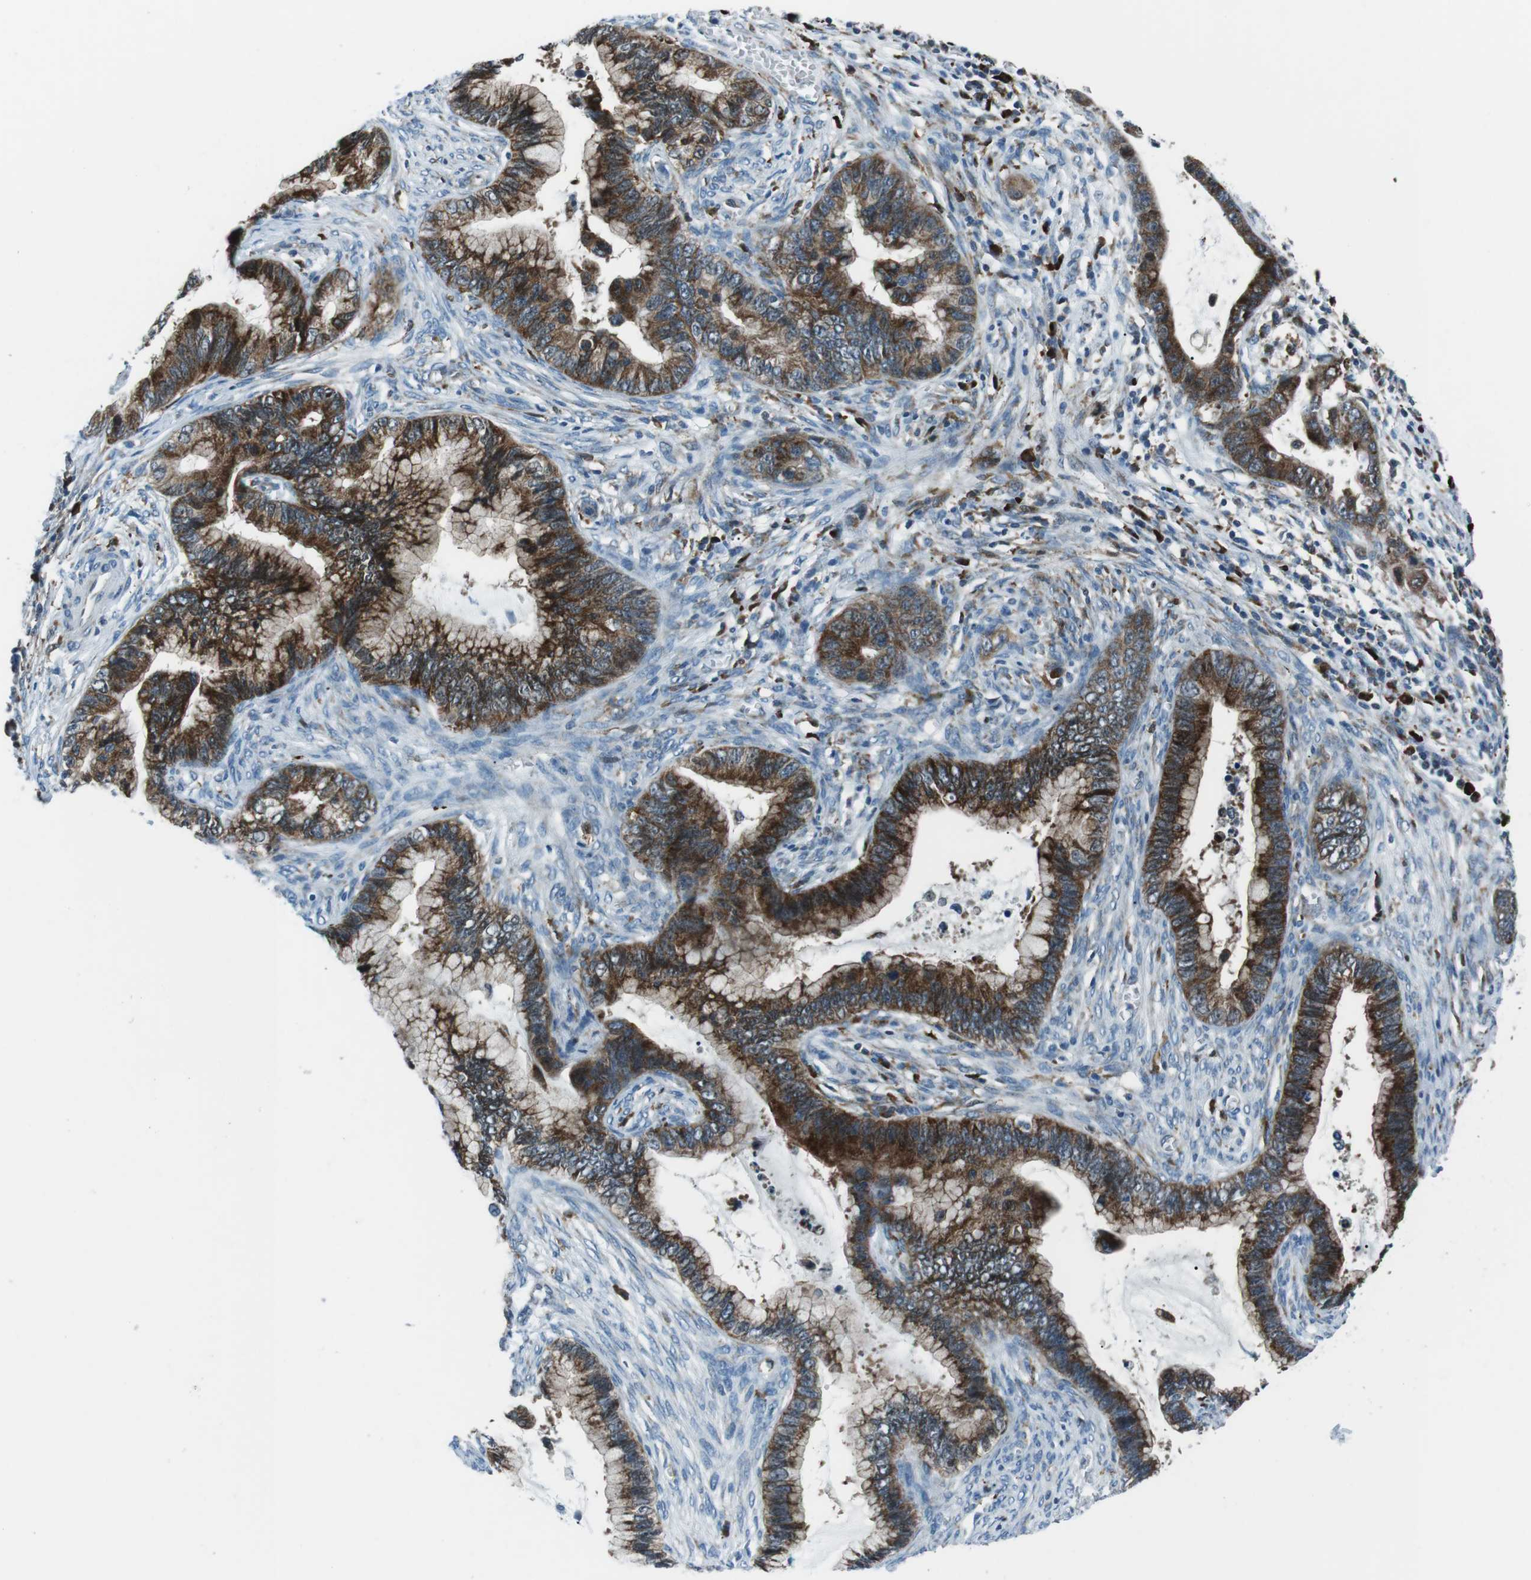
{"staining": {"intensity": "strong", "quantity": ">75%", "location": "cytoplasmic/membranous"}, "tissue": "cervical cancer", "cell_type": "Tumor cells", "image_type": "cancer", "snomed": [{"axis": "morphology", "description": "Adenocarcinoma, NOS"}, {"axis": "topography", "description": "Cervix"}], "caption": "DAB (3,3'-diaminobenzidine) immunohistochemical staining of cervical cancer (adenocarcinoma) reveals strong cytoplasmic/membranous protein staining in about >75% of tumor cells. The staining was performed using DAB (3,3'-diaminobenzidine) to visualize the protein expression in brown, while the nuclei were stained in blue with hematoxylin (Magnification: 20x).", "gene": "BLNK", "patient": {"sex": "female", "age": 44}}